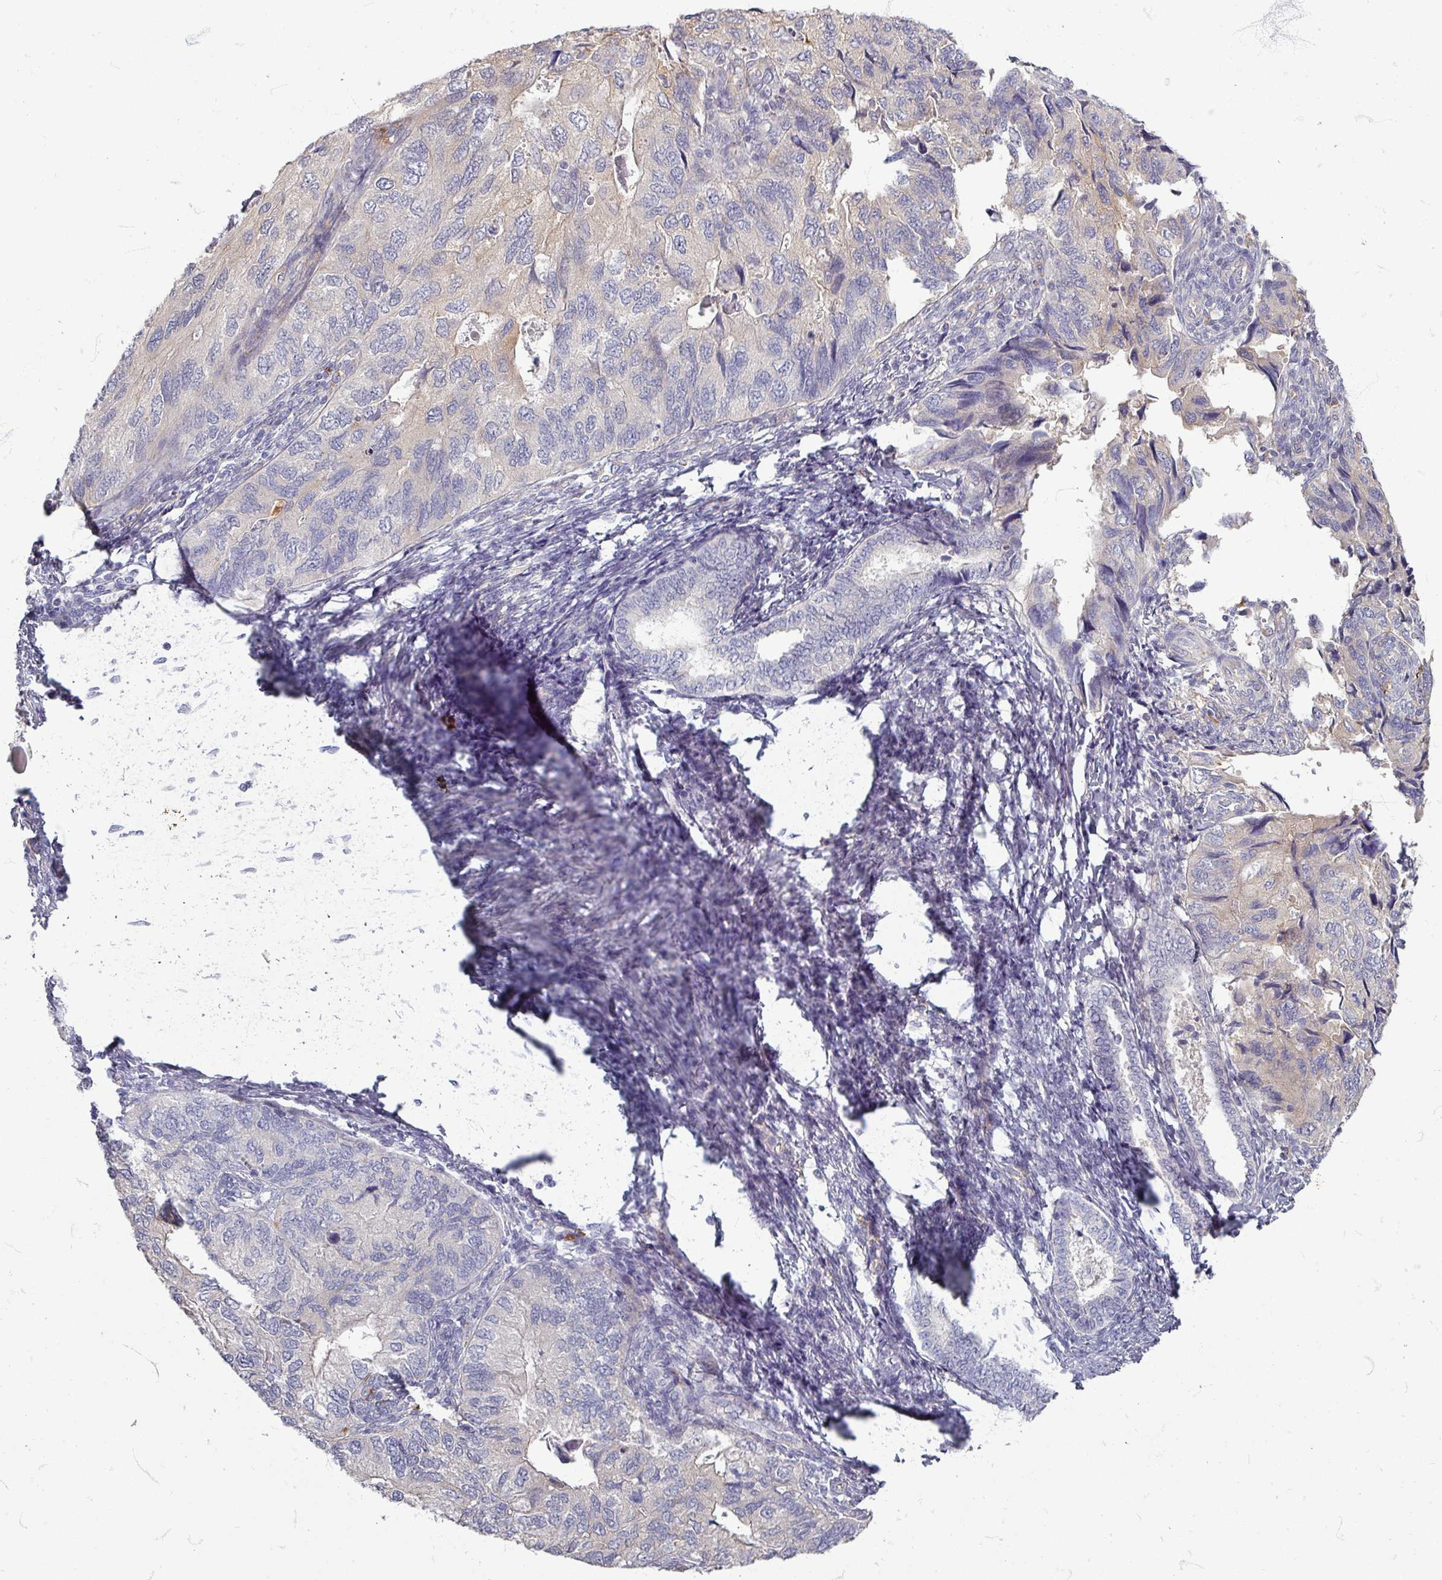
{"staining": {"intensity": "weak", "quantity": "<25%", "location": "cytoplasmic/membranous"}, "tissue": "endometrial cancer", "cell_type": "Tumor cells", "image_type": "cancer", "snomed": [{"axis": "morphology", "description": "Carcinoma, NOS"}, {"axis": "topography", "description": "Uterus"}], "caption": "Micrograph shows no significant protein staining in tumor cells of carcinoma (endometrial).", "gene": "ZNF878", "patient": {"sex": "female", "age": 76}}